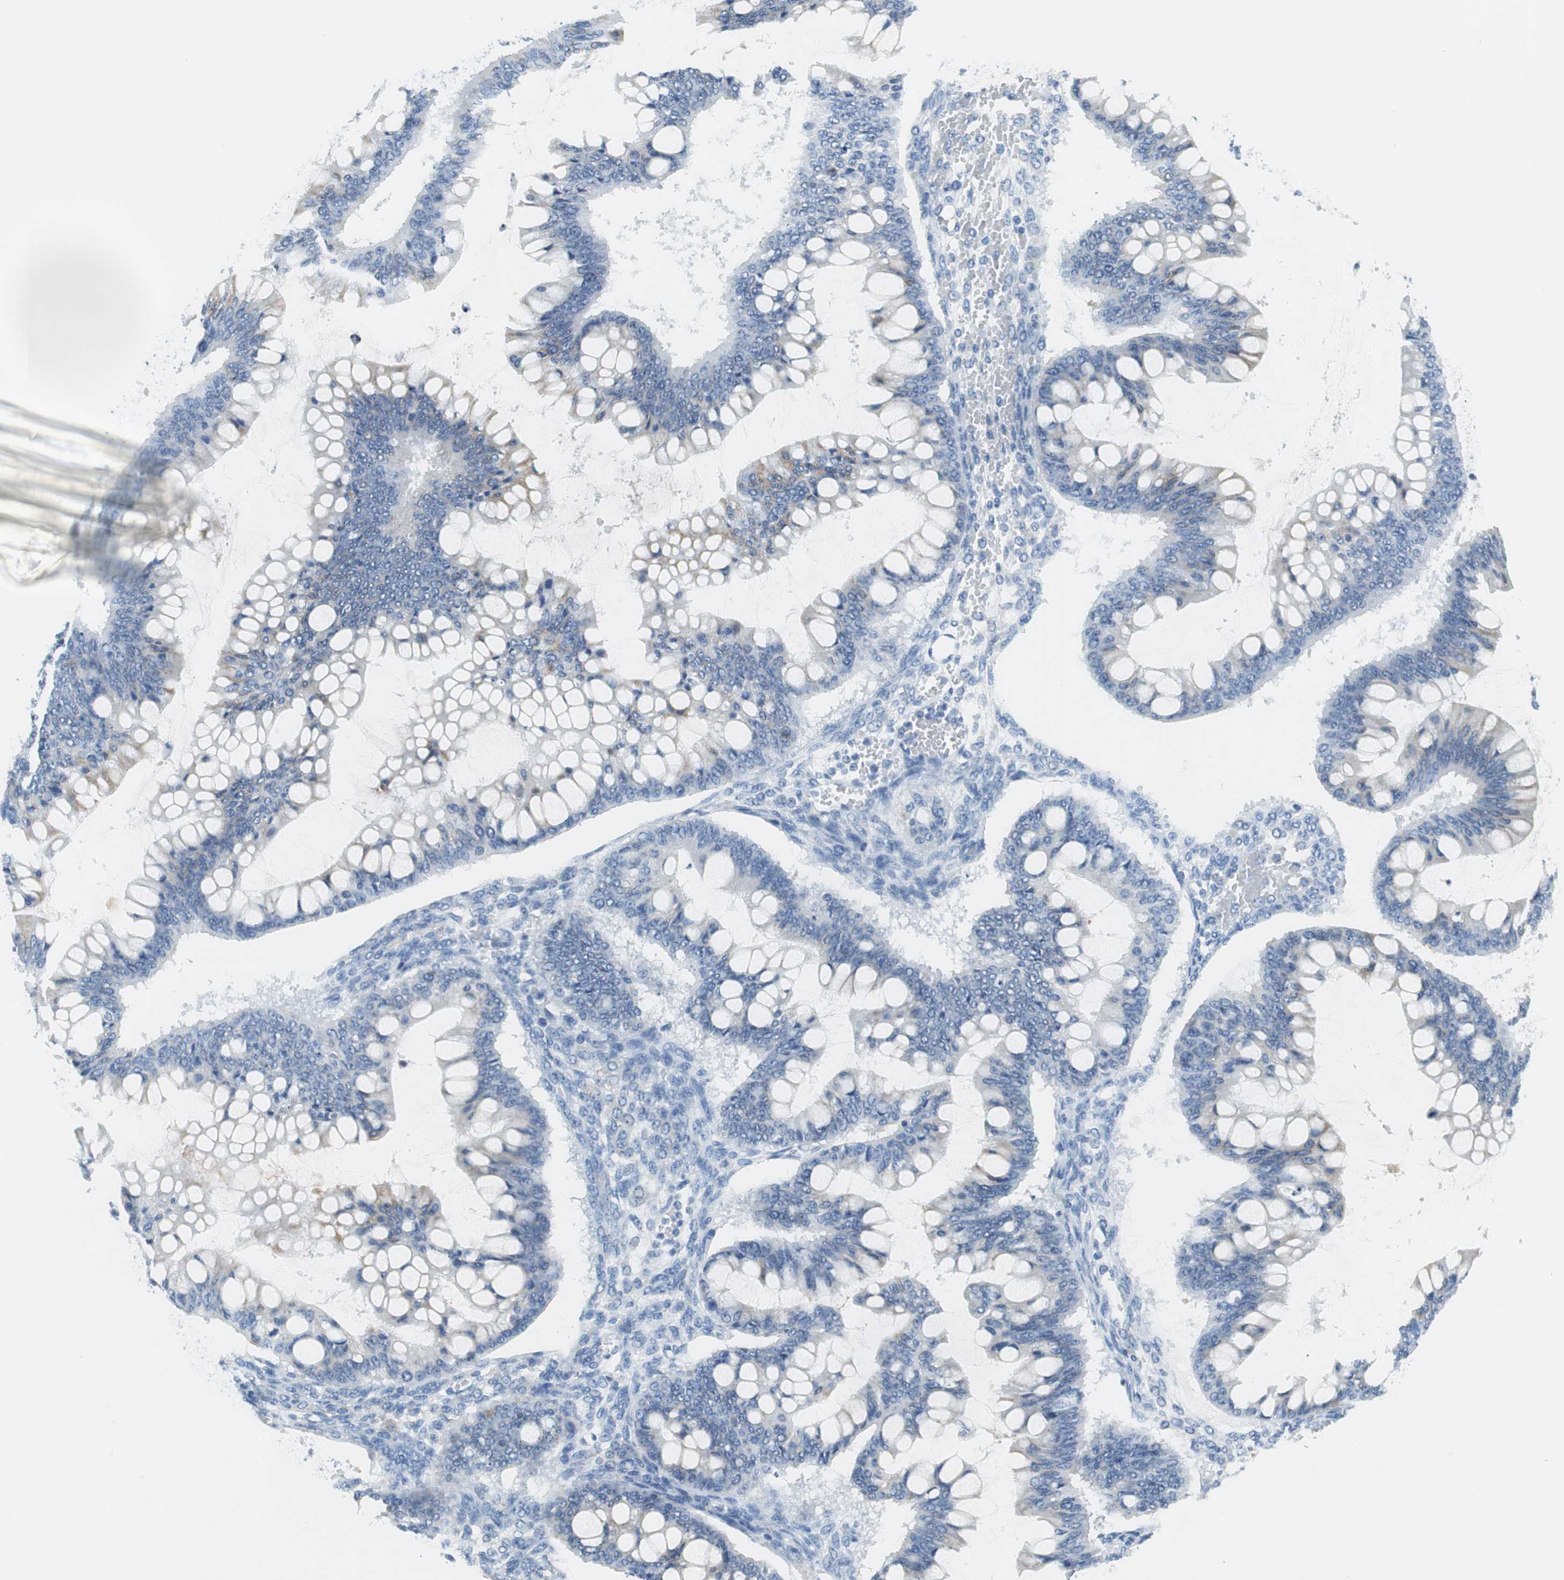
{"staining": {"intensity": "negative", "quantity": "none", "location": "none"}, "tissue": "ovarian cancer", "cell_type": "Tumor cells", "image_type": "cancer", "snomed": [{"axis": "morphology", "description": "Cystadenocarcinoma, mucinous, NOS"}, {"axis": "topography", "description": "Ovary"}], "caption": "Micrograph shows no protein positivity in tumor cells of ovarian cancer tissue.", "gene": "TEX264", "patient": {"sex": "female", "age": 73}}